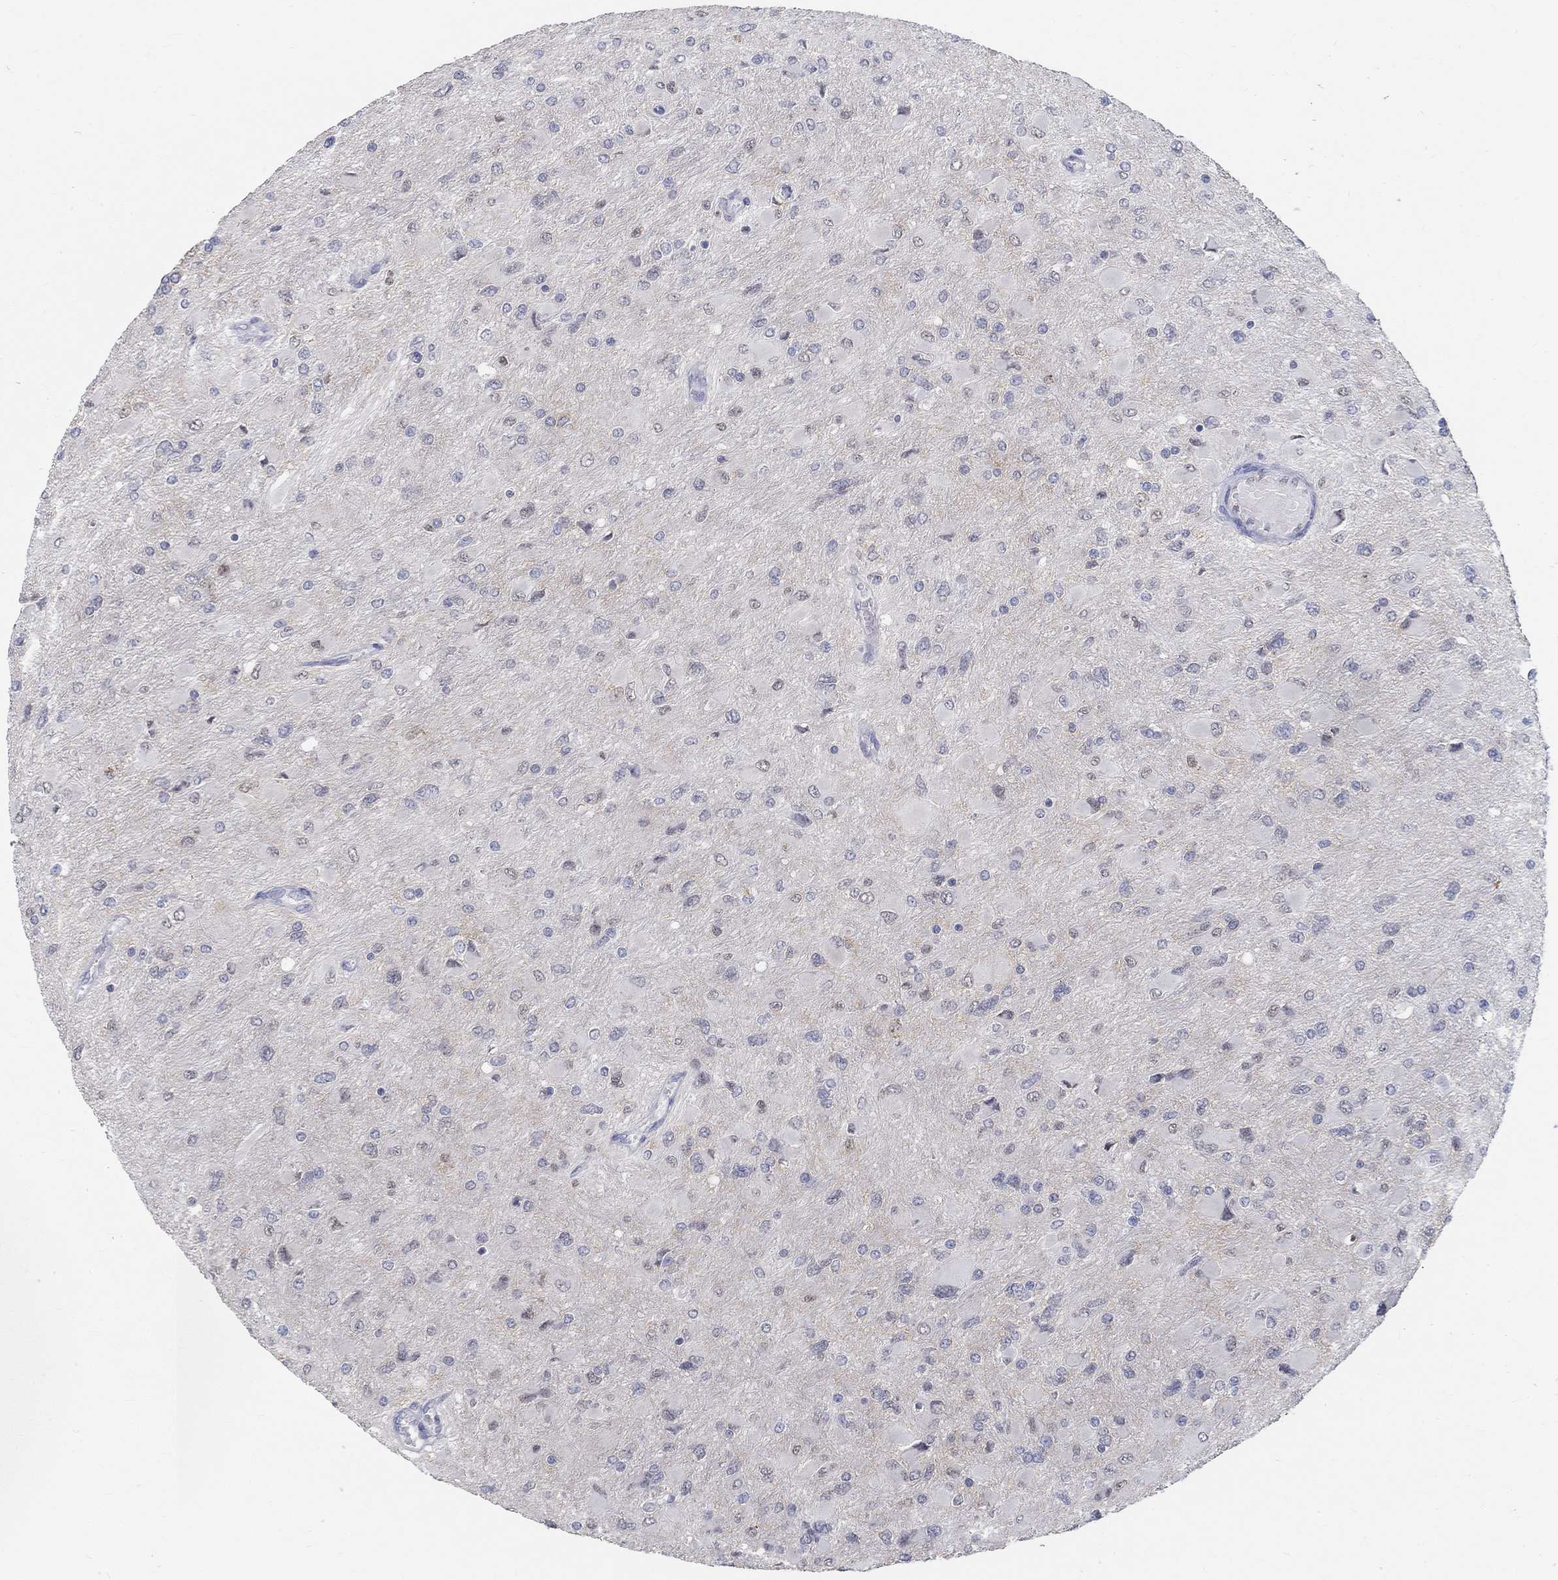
{"staining": {"intensity": "weak", "quantity": "<25%", "location": "nuclear"}, "tissue": "glioma", "cell_type": "Tumor cells", "image_type": "cancer", "snomed": [{"axis": "morphology", "description": "Glioma, malignant, High grade"}, {"axis": "topography", "description": "Cerebral cortex"}], "caption": "A high-resolution histopathology image shows immunohistochemistry (IHC) staining of glioma, which exhibits no significant expression in tumor cells.", "gene": "FGF2", "patient": {"sex": "female", "age": 36}}